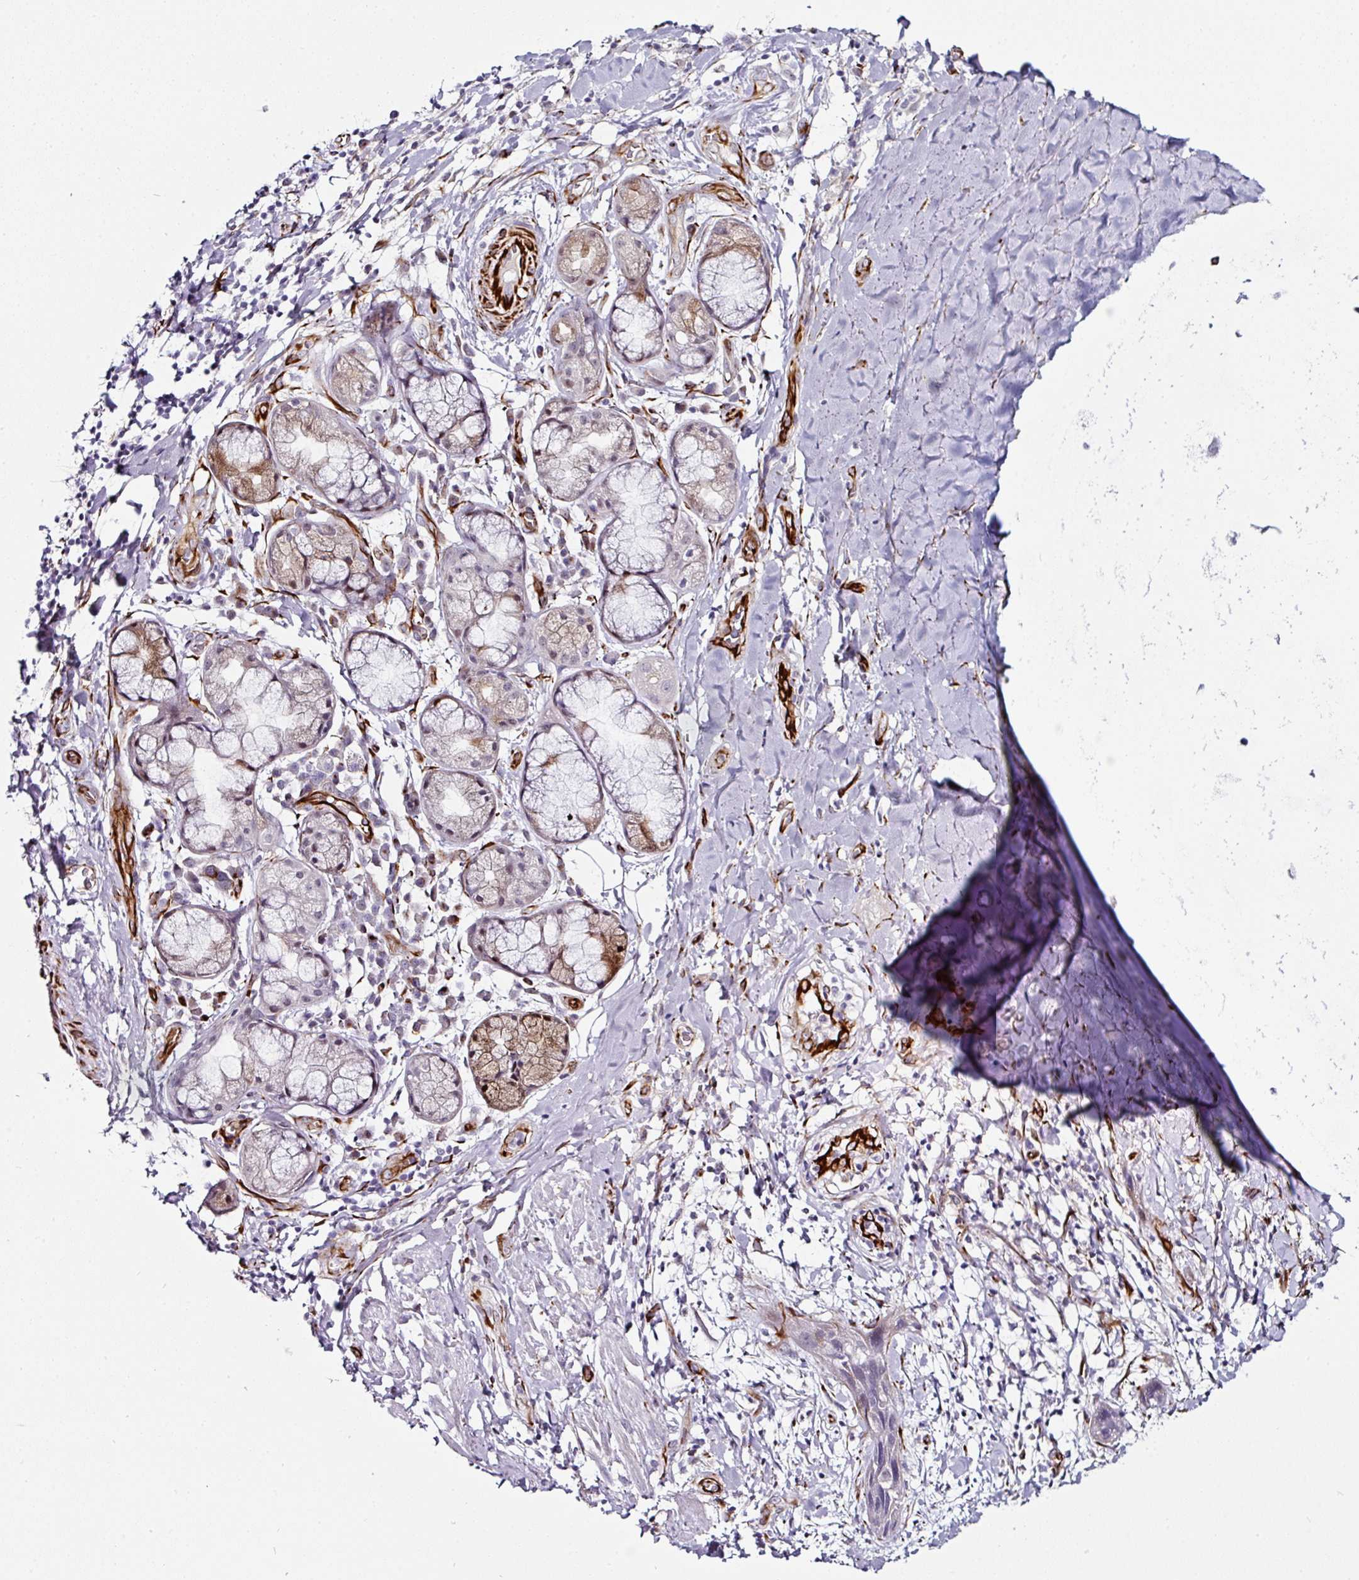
{"staining": {"intensity": "negative", "quantity": "none", "location": "none"}, "tissue": "adipose tissue", "cell_type": "Adipocytes", "image_type": "normal", "snomed": [{"axis": "morphology", "description": "Normal tissue, NOS"}, {"axis": "morphology", "description": "Squamous cell carcinoma, NOS"}, {"axis": "topography", "description": "Bronchus"}, {"axis": "topography", "description": "Lung"}], "caption": "Image shows no protein expression in adipocytes of benign adipose tissue. (DAB (3,3'-diaminobenzidine) immunohistochemistry (IHC) with hematoxylin counter stain).", "gene": "TMPRSS9", "patient": {"sex": "female", "age": 70}}